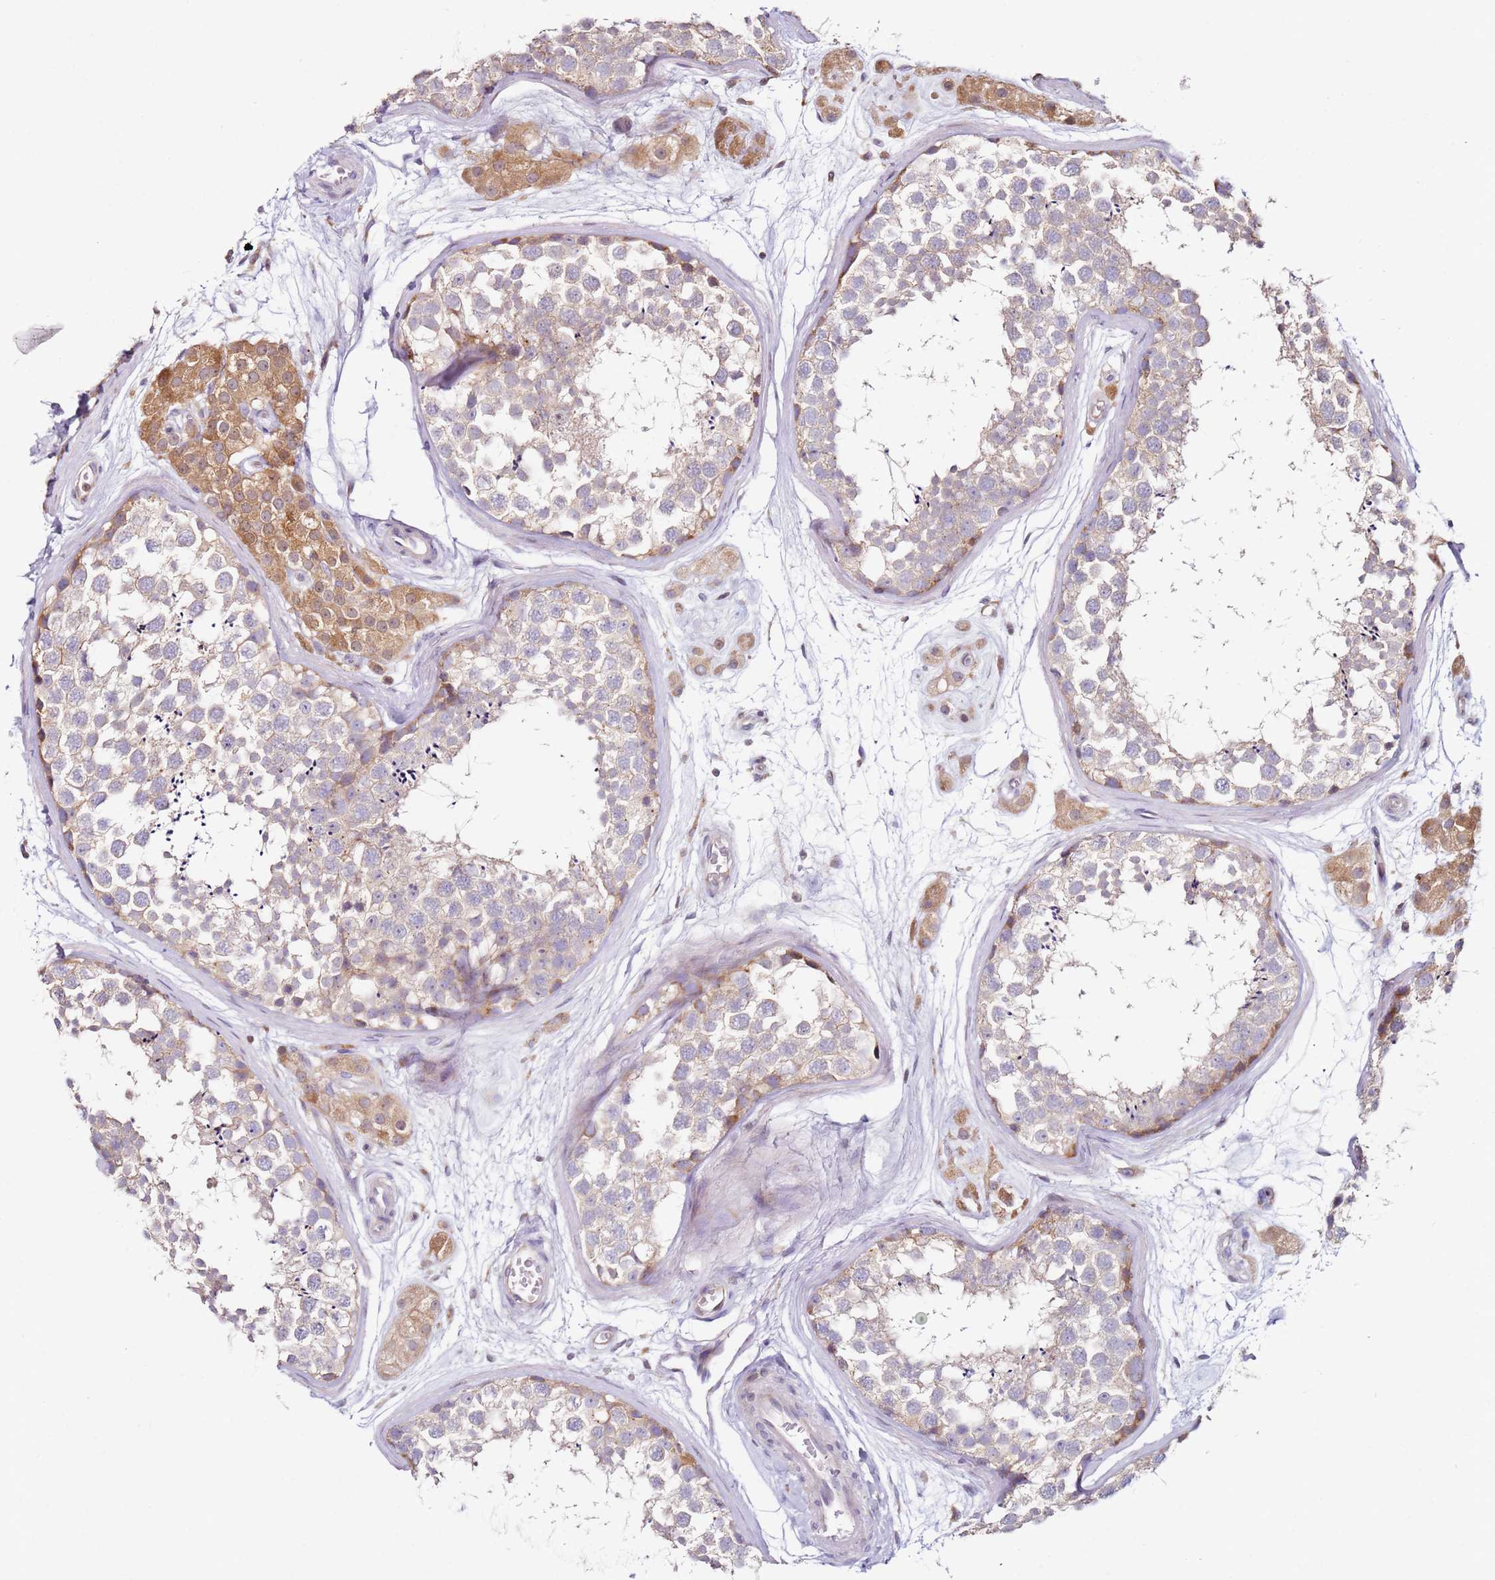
{"staining": {"intensity": "weak", "quantity": "<25%", "location": "cytoplasmic/membranous"}, "tissue": "testis", "cell_type": "Cells in seminiferous ducts", "image_type": "normal", "snomed": [{"axis": "morphology", "description": "Normal tissue, NOS"}, {"axis": "topography", "description": "Testis"}], "caption": "This is a image of immunohistochemistry (IHC) staining of benign testis, which shows no expression in cells in seminiferous ducts. (Stains: DAB (3,3'-diaminobenzidine) immunohistochemistry (IHC) with hematoxylin counter stain, Microscopy: brightfield microscopy at high magnification).", "gene": "CNOT9", "patient": {"sex": "male", "age": 56}}